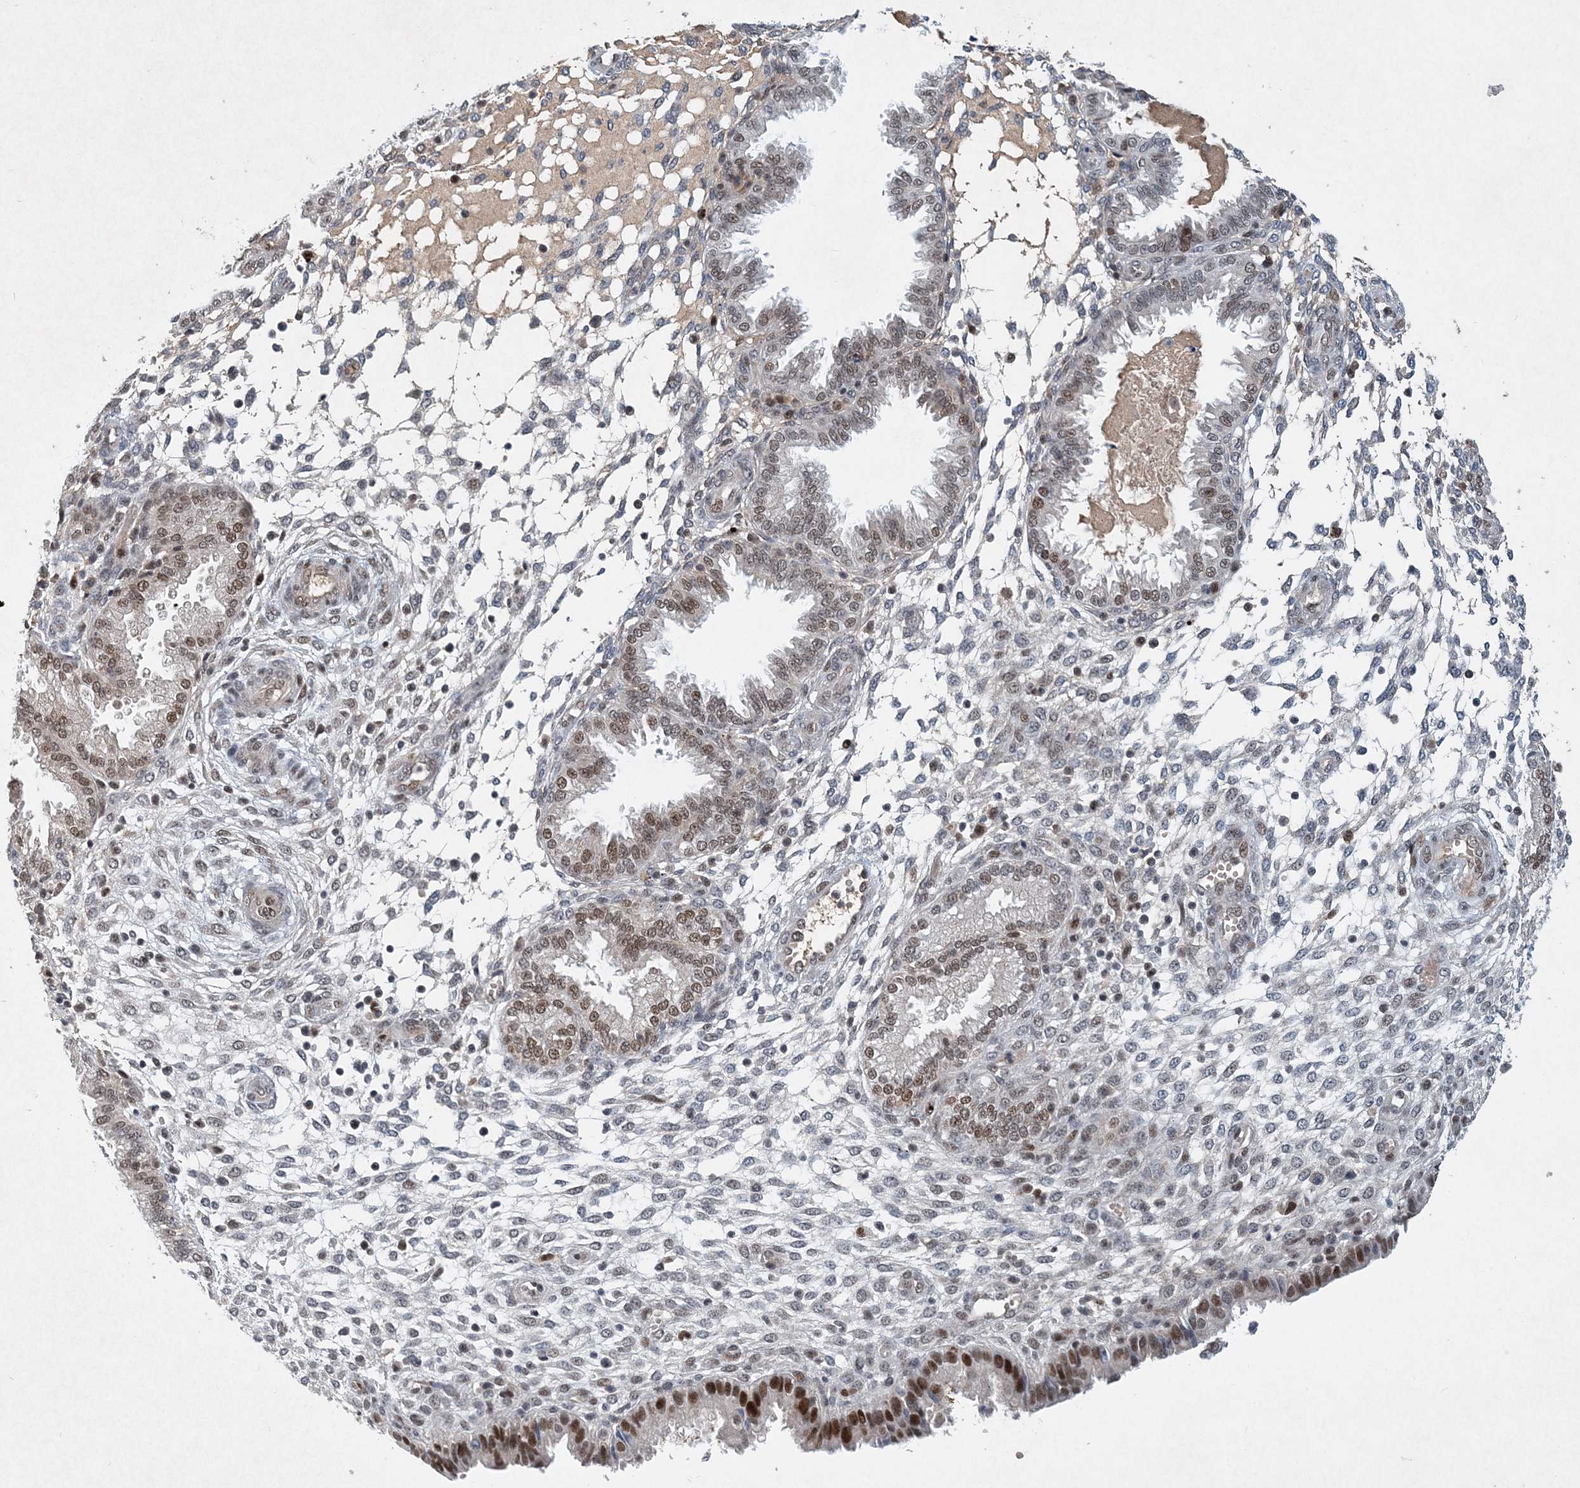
{"staining": {"intensity": "negative", "quantity": "none", "location": "none"}, "tissue": "endometrium", "cell_type": "Cells in endometrial stroma", "image_type": "normal", "snomed": [{"axis": "morphology", "description": "Normal tissue, NOS"}, {"axis": "topography", "description": "Endometrium"}], "caption": "IHC photomicrograph of benign human endometrium stained for a protein (brown), which reveals no expression in cells in endometrial stroma. (DAB immunohistochemistry (IHC) with hematoxylin counter stain).", "gene": "KPNA4", "patient": {"sex": "female", "age": 33}}